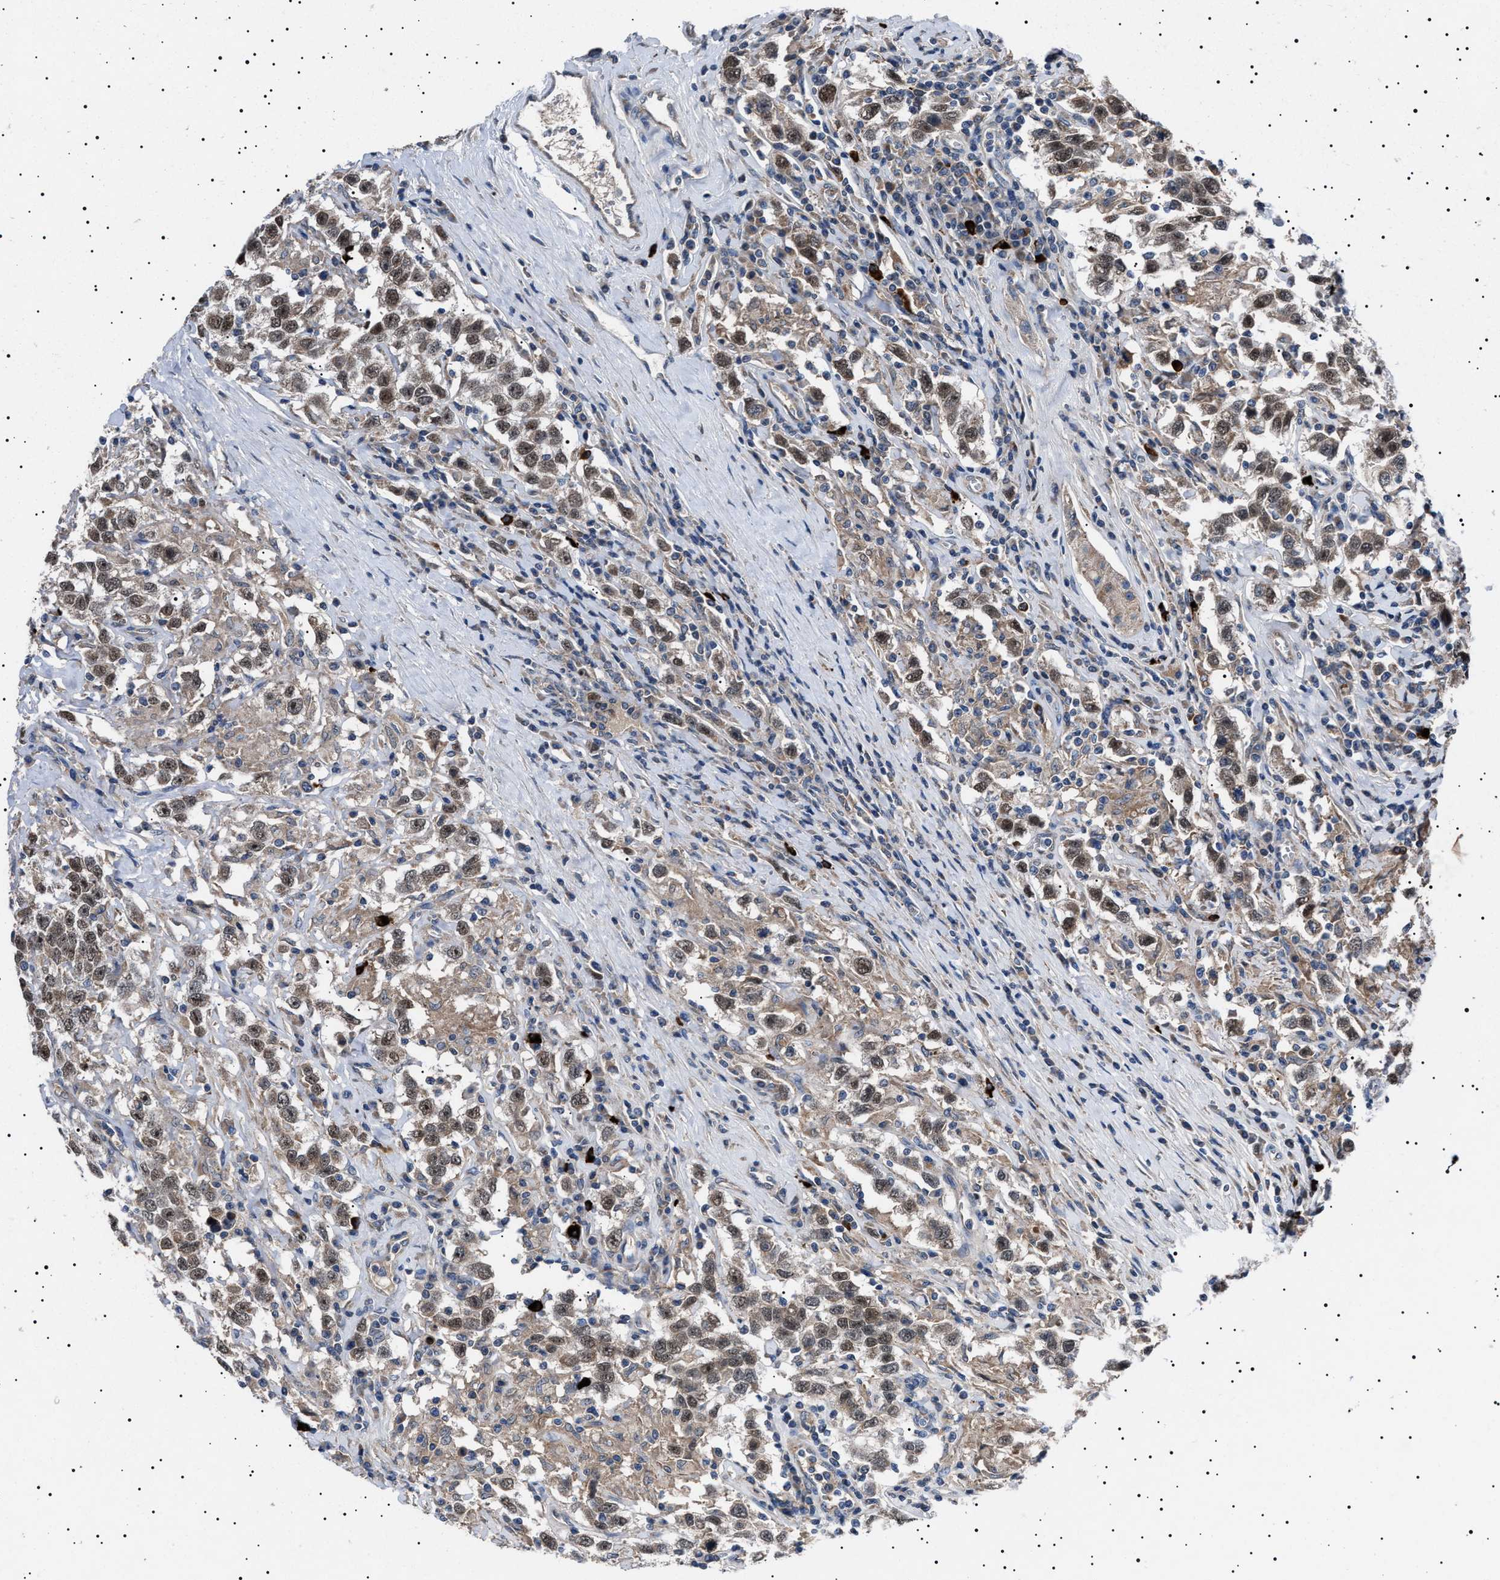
{"staining": {"intensity": "weak", "quantity": ">75%", "location": "cytoplasmic/membranous,nuclear"}, "tissue": "testis cancer", "cell_type": "Tumor cells", "image_type": "cancer", "snomed": [{"axis": "morphology", "description": "Seminoma, NOS"}, {"axis": "topography", "description": "Testis"}], "caption": "DAB immunohistochemical staining of testis cancer demonstrates weak cytoplasmic/membranous and nuclear protein staining in about >75% of tumor cells. (DAB = brown stain, brightfield microscopy at high magnification).", "gene": "PTRH1", "patient": {"sex": "male", "age": 41}}